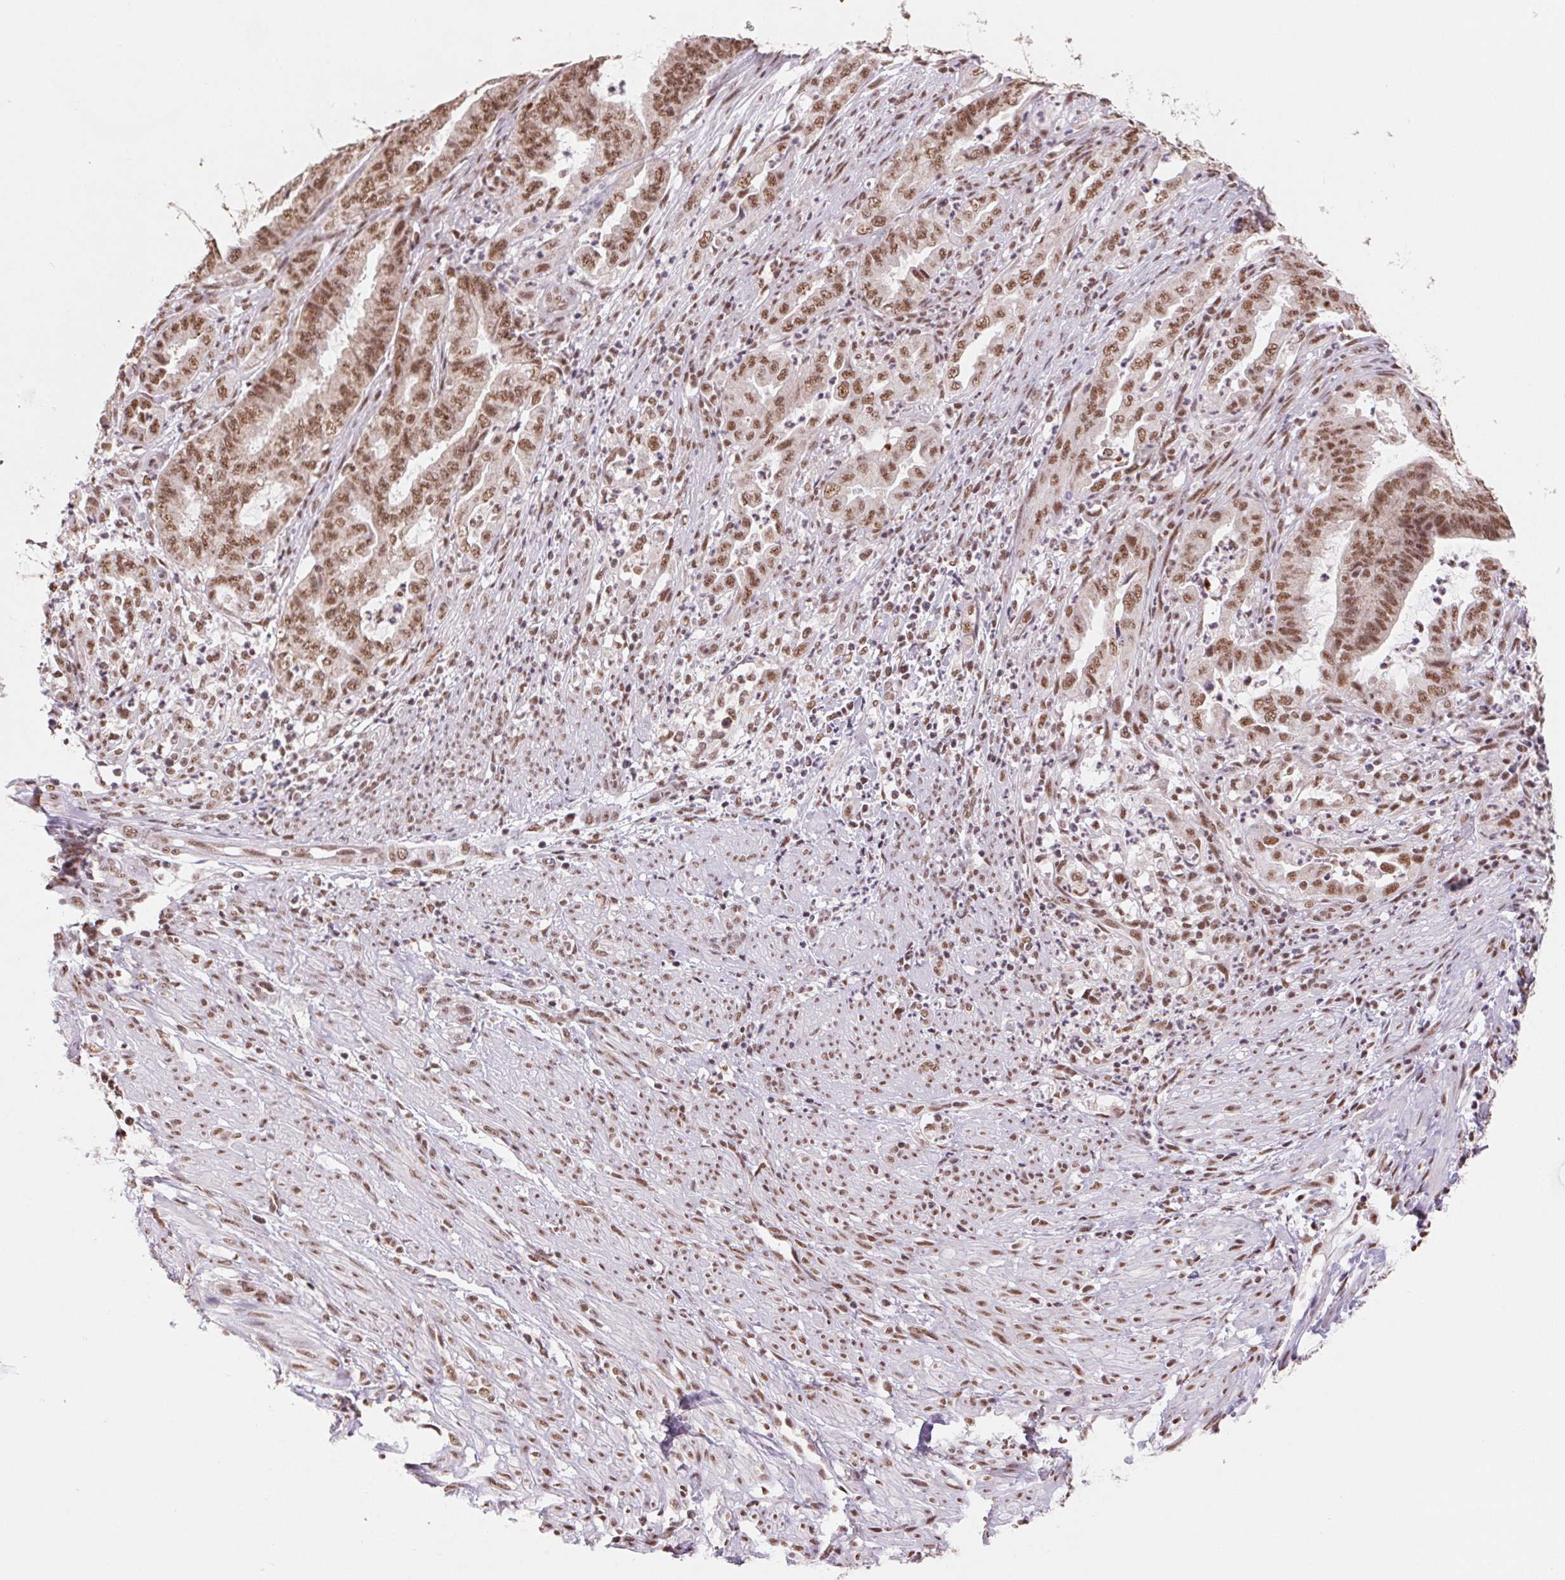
{"staining": {"intensity": "moderate", "quantity": ">75%", "location": "nuclear"}, "tissue": "endometrial cancer", "cell_type": "Tumor cells", "image_type": "cancer", "snomed": [{"axis": "morphology", "description": "Adenocarcinoma, NOS"}, {"axis": "topography", "description": "Endometrium"}], "caption": "This photomicrograph reveals endometrial adenocarcinoma stained with IHC to label a protein in brown. The nuclear of tumor cells show moderate positivity for the protein. Nuclei are counter-stained blue.", "gene": "SNRPG", "patient": {"sex": "female", "age": 51}}